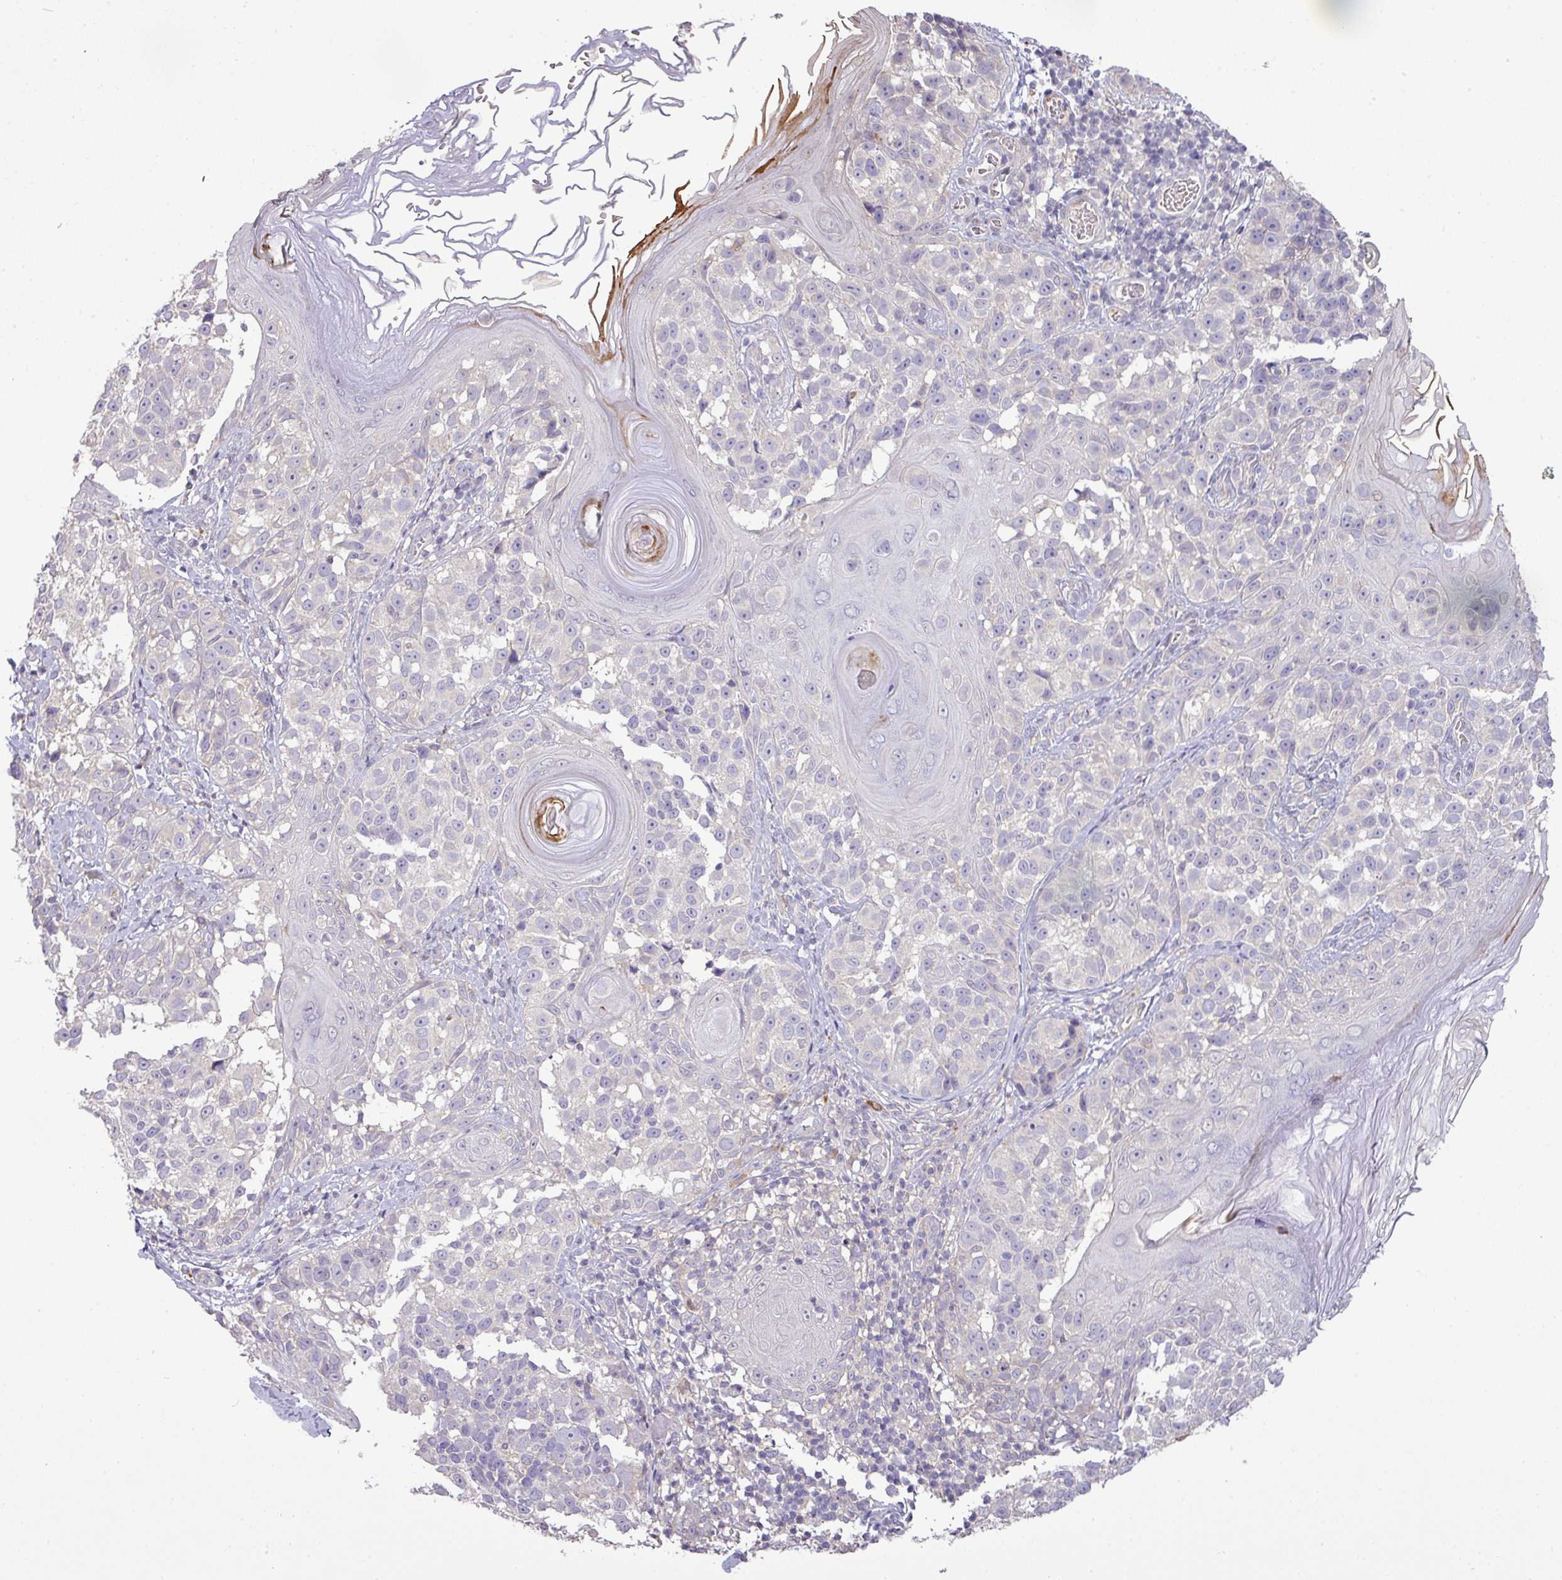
{"staining": {"intensity": "negative", "quantity": "none", "location": "none"}, "tissue": "melanoma", "cell_type": "Tumor cells", "image_type": "cancer", "snomed": [{"axis": "morphology", "description": "Malignant melanoma, NOS"}, {"axis": "topography", "description": "Skin"}], "caption": "Immunohistochemistry (IHC) histopathology image of human malignant melanoma stained for a protein (brown), which displays no expression in tumor cells.", "gene": "TPRA1", "patient": {"sex": "male", "age": 73}}